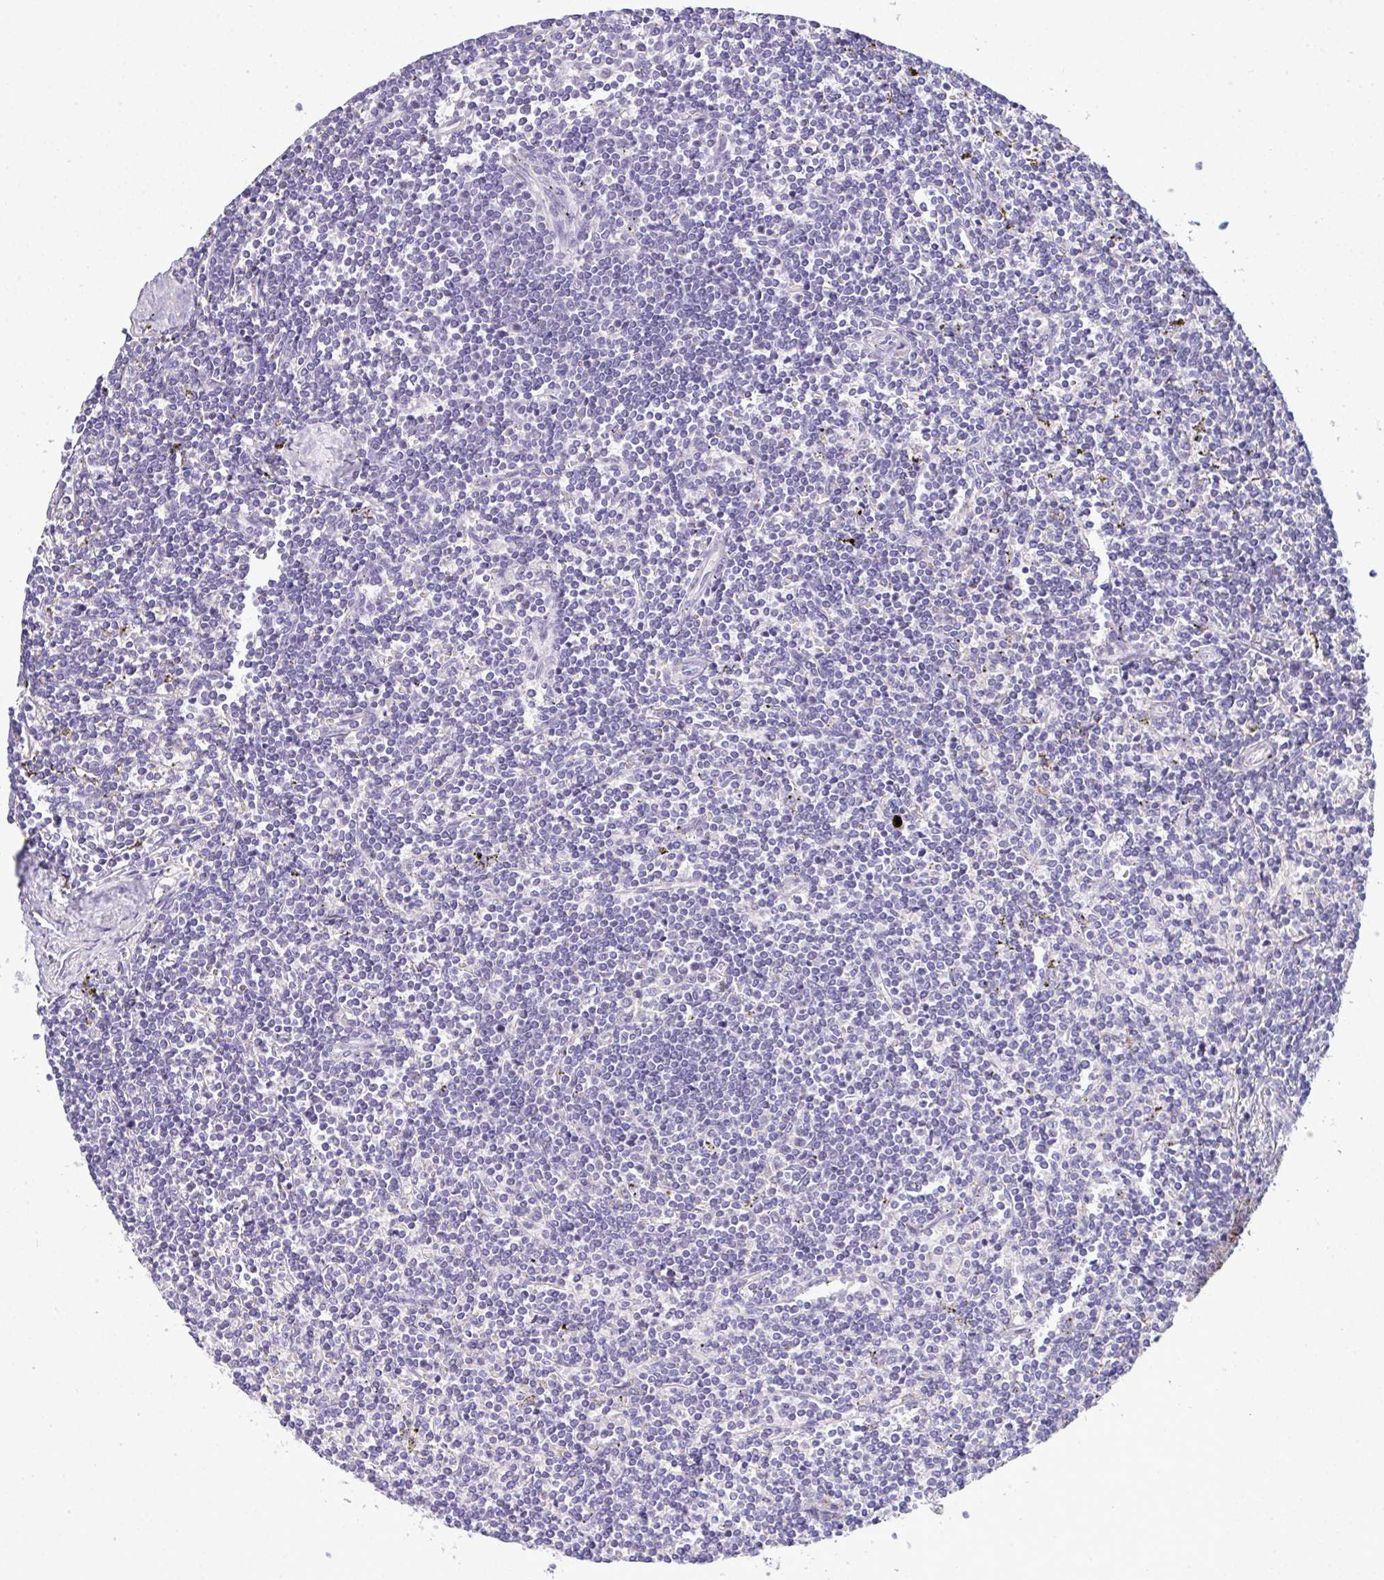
{"staining": {"intensity": "negative", "quantity": "none", "location": "none"}, "tissue": "lymphoma", "cell_type": "Tumor cells", "image_type": "cancer", "snomed": [{"axis": "morphology", "description": "Malignant lymphoma, non-Hodgkin's type, Low grade"}, {"axis": "topography", "description": "Spleen"}], "caption": "Tumor cells are negative for brown protein staining in low-grade malignant lymphoma, non-Hodgkin's type. (DAB (3,3'-diaminobenzidine) immunohistochemistry, high magnification).", "gene": "ST8SIA2", "patient": {"sex": "male", "age": 78}}